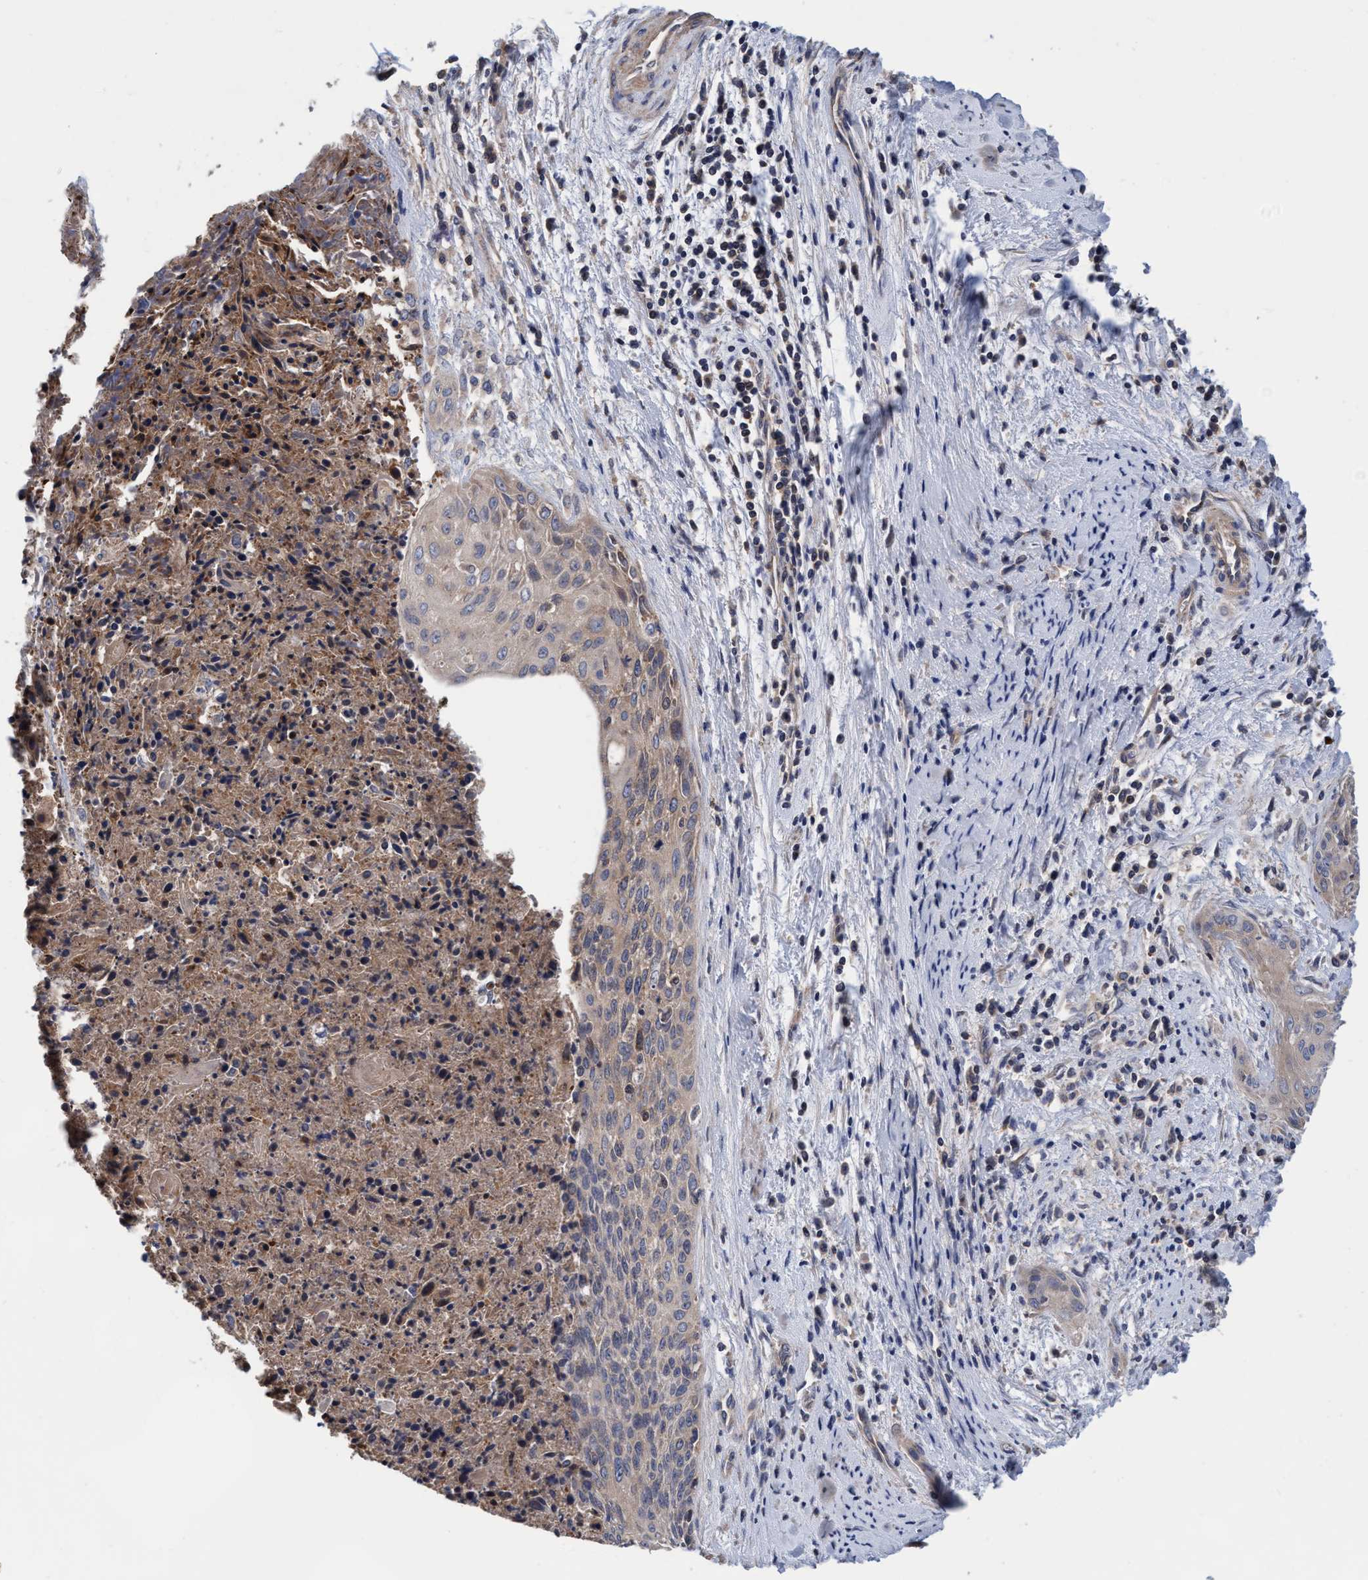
{"staining": {"intensity": "weak", "quantity": ">75%", "location": "cytoplasmic/membranous"}, "tissue": "cervical cancer", "cell_type": "Tumor cells", "image_type": "cancer", "snomed": [{"axis": "morphology", "description": "Squamous cell carcinoma, NOS"}, {"axis": "topography", "description": "Cervix"}], "caption": "Cervical cancer (squamous cell carcinoma) stained with a protein marker exhibits weak staining in tumor cells.", "gene": "CALCOCO2", "patient": {"sex": "female", "age": 55}}